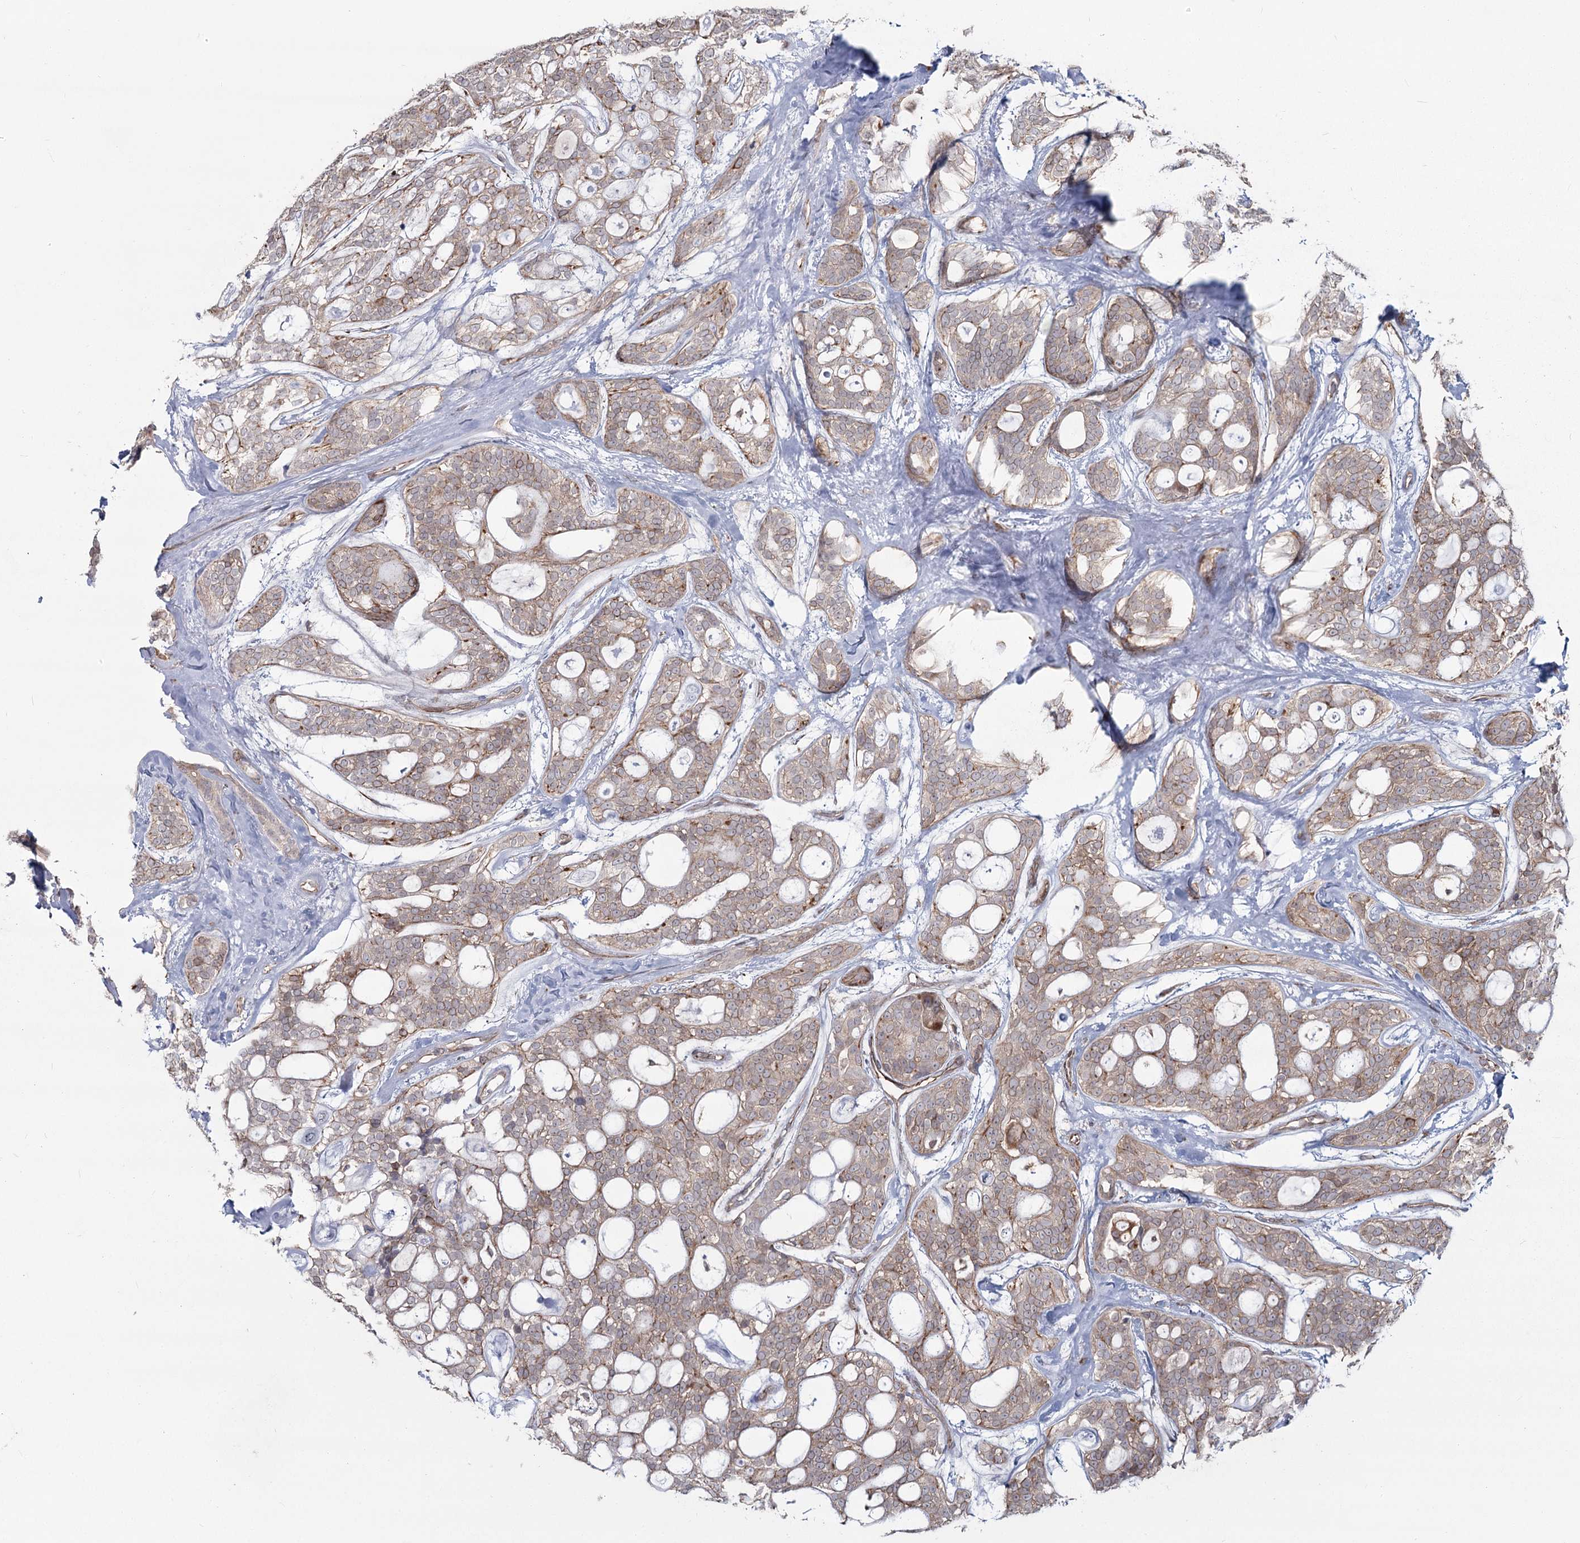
{"staining": {"intensity": "weak", "quantity": ">75%", "location": "cytoplasmic/membranous"}, "tissue": "head and neck cancer", "cell_type": "Tumor cells", "image_type": "cancer", "snomed": [{"axis": "morphology", "description": "Adenocarcinoma, NOS"}, {"axis": "topography", "description": "Head-Neck"}], "caption": "An immunohistochemistry (IHC) photomicrograph of neoplastic tissue is shown. Protein staining in brown highlights weak cytoplasmic/membranous positivity in head and neck cancer within tumor cells.", "gene": "AP2M1", "patient": {"sex": "male", "age": 66}}